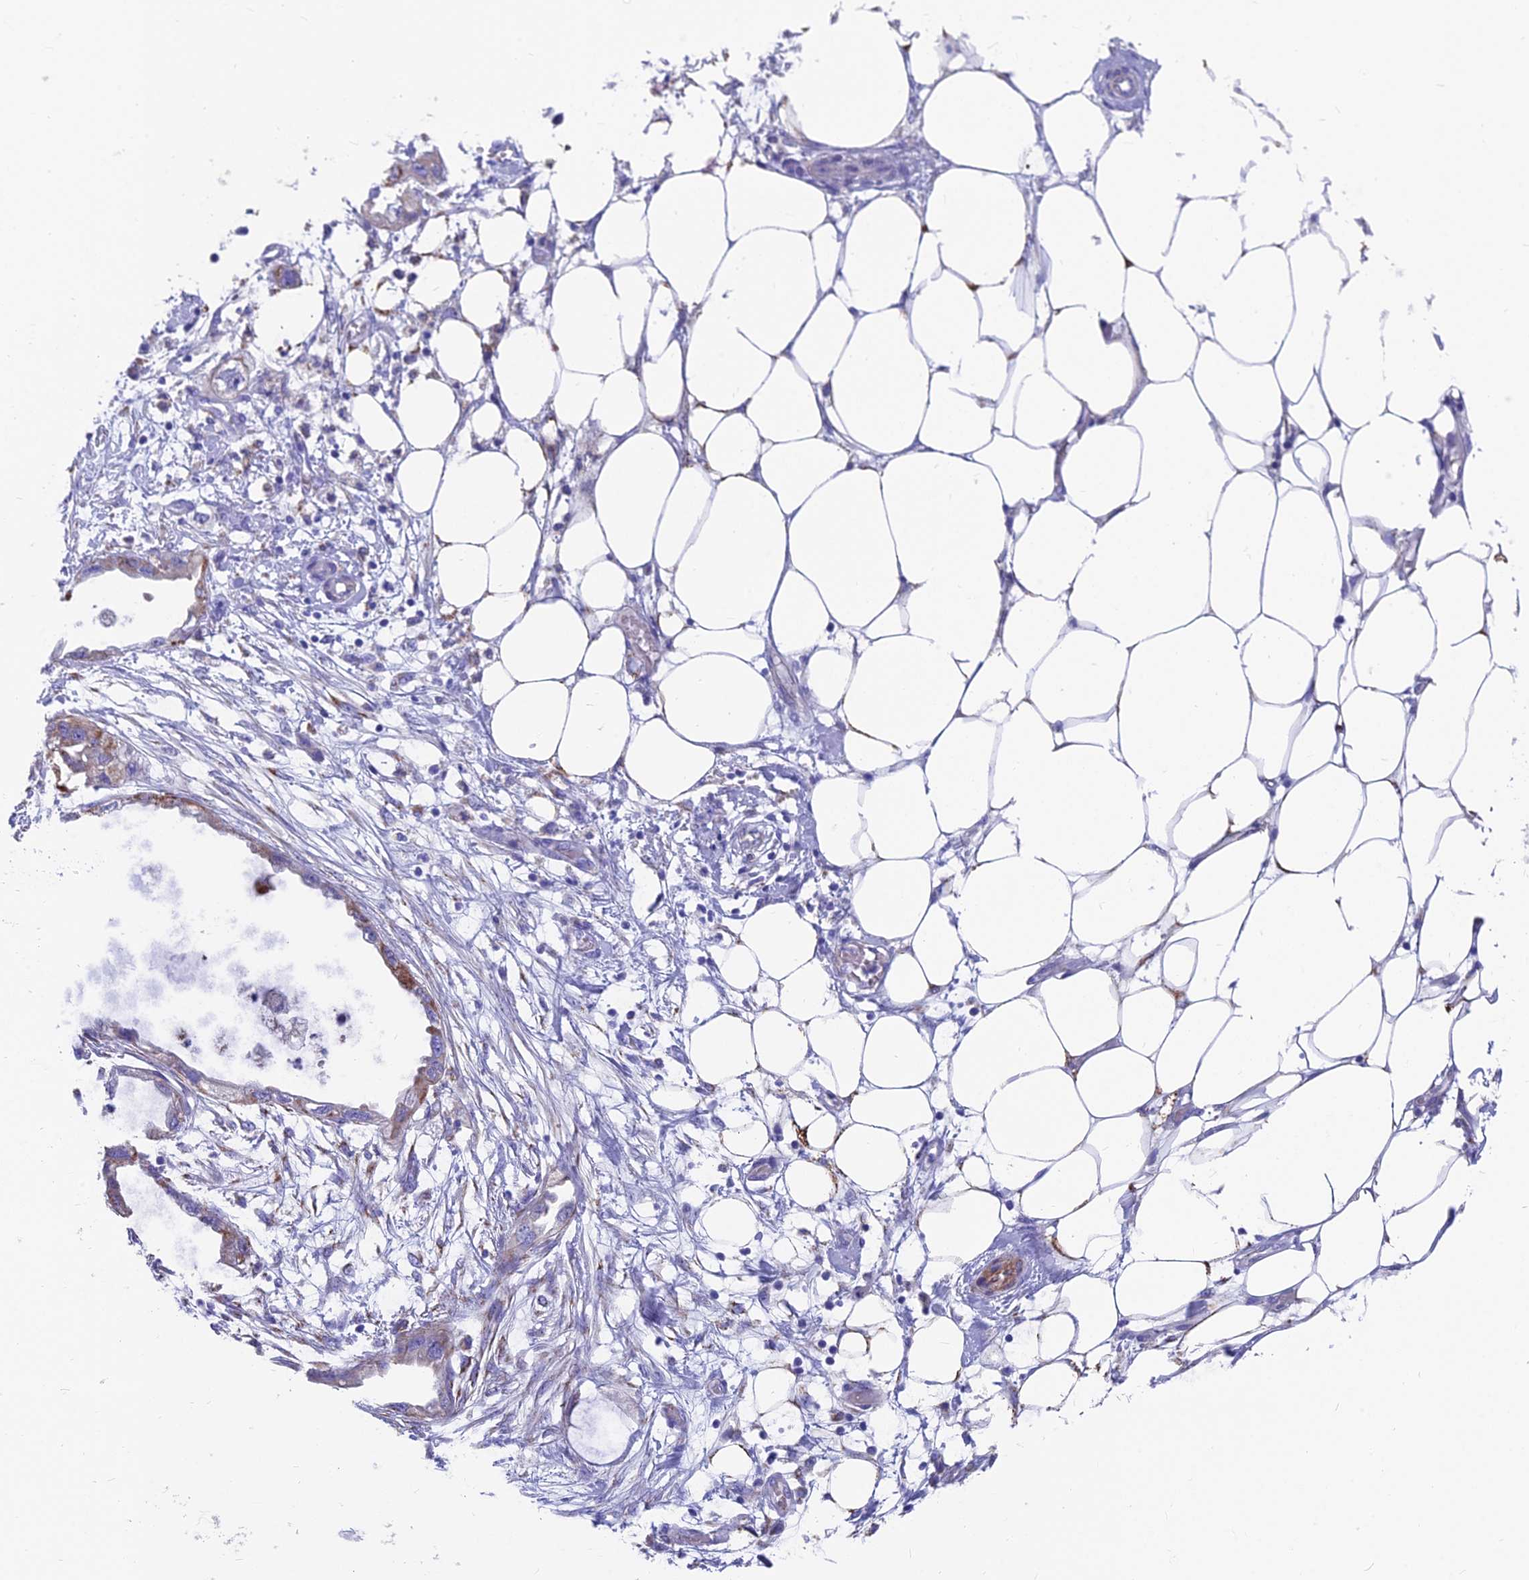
{"staining": {"intensity": "moderate", "quantity": "<25%", "location": "cytoplasmic/membranous"}, "tissue": "endometrial cancer", "cell_type": "Tumor cells", "image_type": "cancer", "snomed": [{"axis": "morphology", "description": "Adenocarcinoma, NOS"}, {"axis": "morphology", "description": "Adenocarcinoma, metastatic, NOS"}, {"axis": "topography", "description": "Adipose tissue"}, {"axis": "topography", "description": "Endometrium"}], "caption": "Immunohistochemical staining of human adenocarcinoma (endometrial) demonstrates moderate cytoplasmic/membranous protein staining in about <25% of tumor cells.", "gene": "TIGD6", "patient": {"sex": "female", "age": 67}}